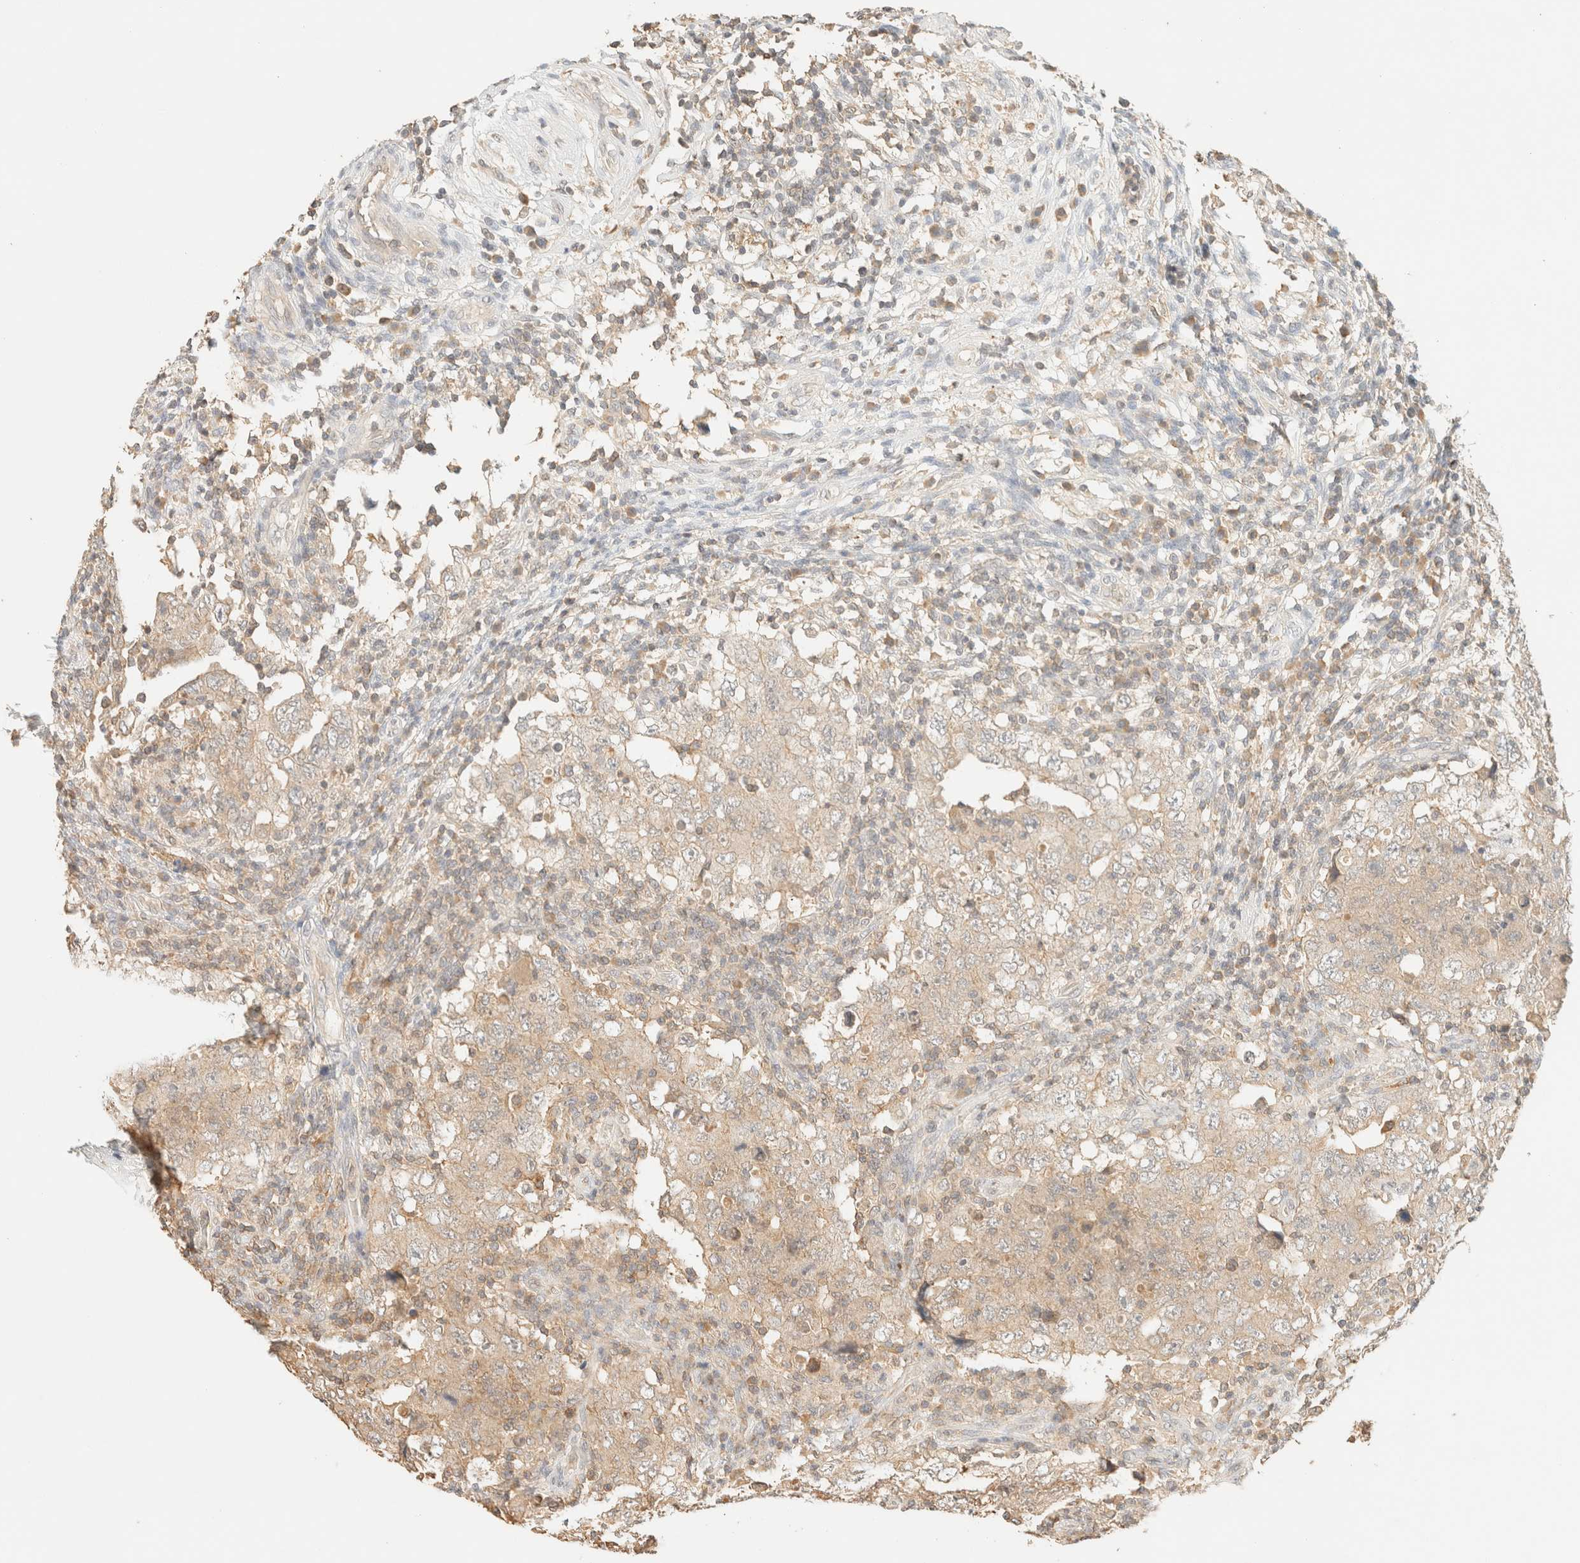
{"staining": {"intensity": "weak", "quantity": ">75%", "location": "cytoplasmic/membranous"}, "tissue": "testis cancer", "cell_type": "Tumor cells", "image_type": "cancer", "snomed": [{"axis": "morphology", "description": "Carcinoma, Embryonal, NOS"}, {"axis": "topography", "description": "Testis"}], "caption": "High-power microscopy captured an immunohistochemistry (IHC) image of embryonal carcinoma (testis), revealing weak cytoplasmic/membranous positivity in about >75% of tumor cells.", "gene": "TIMD4", "patient": {"sex": "male", "age": 26}}